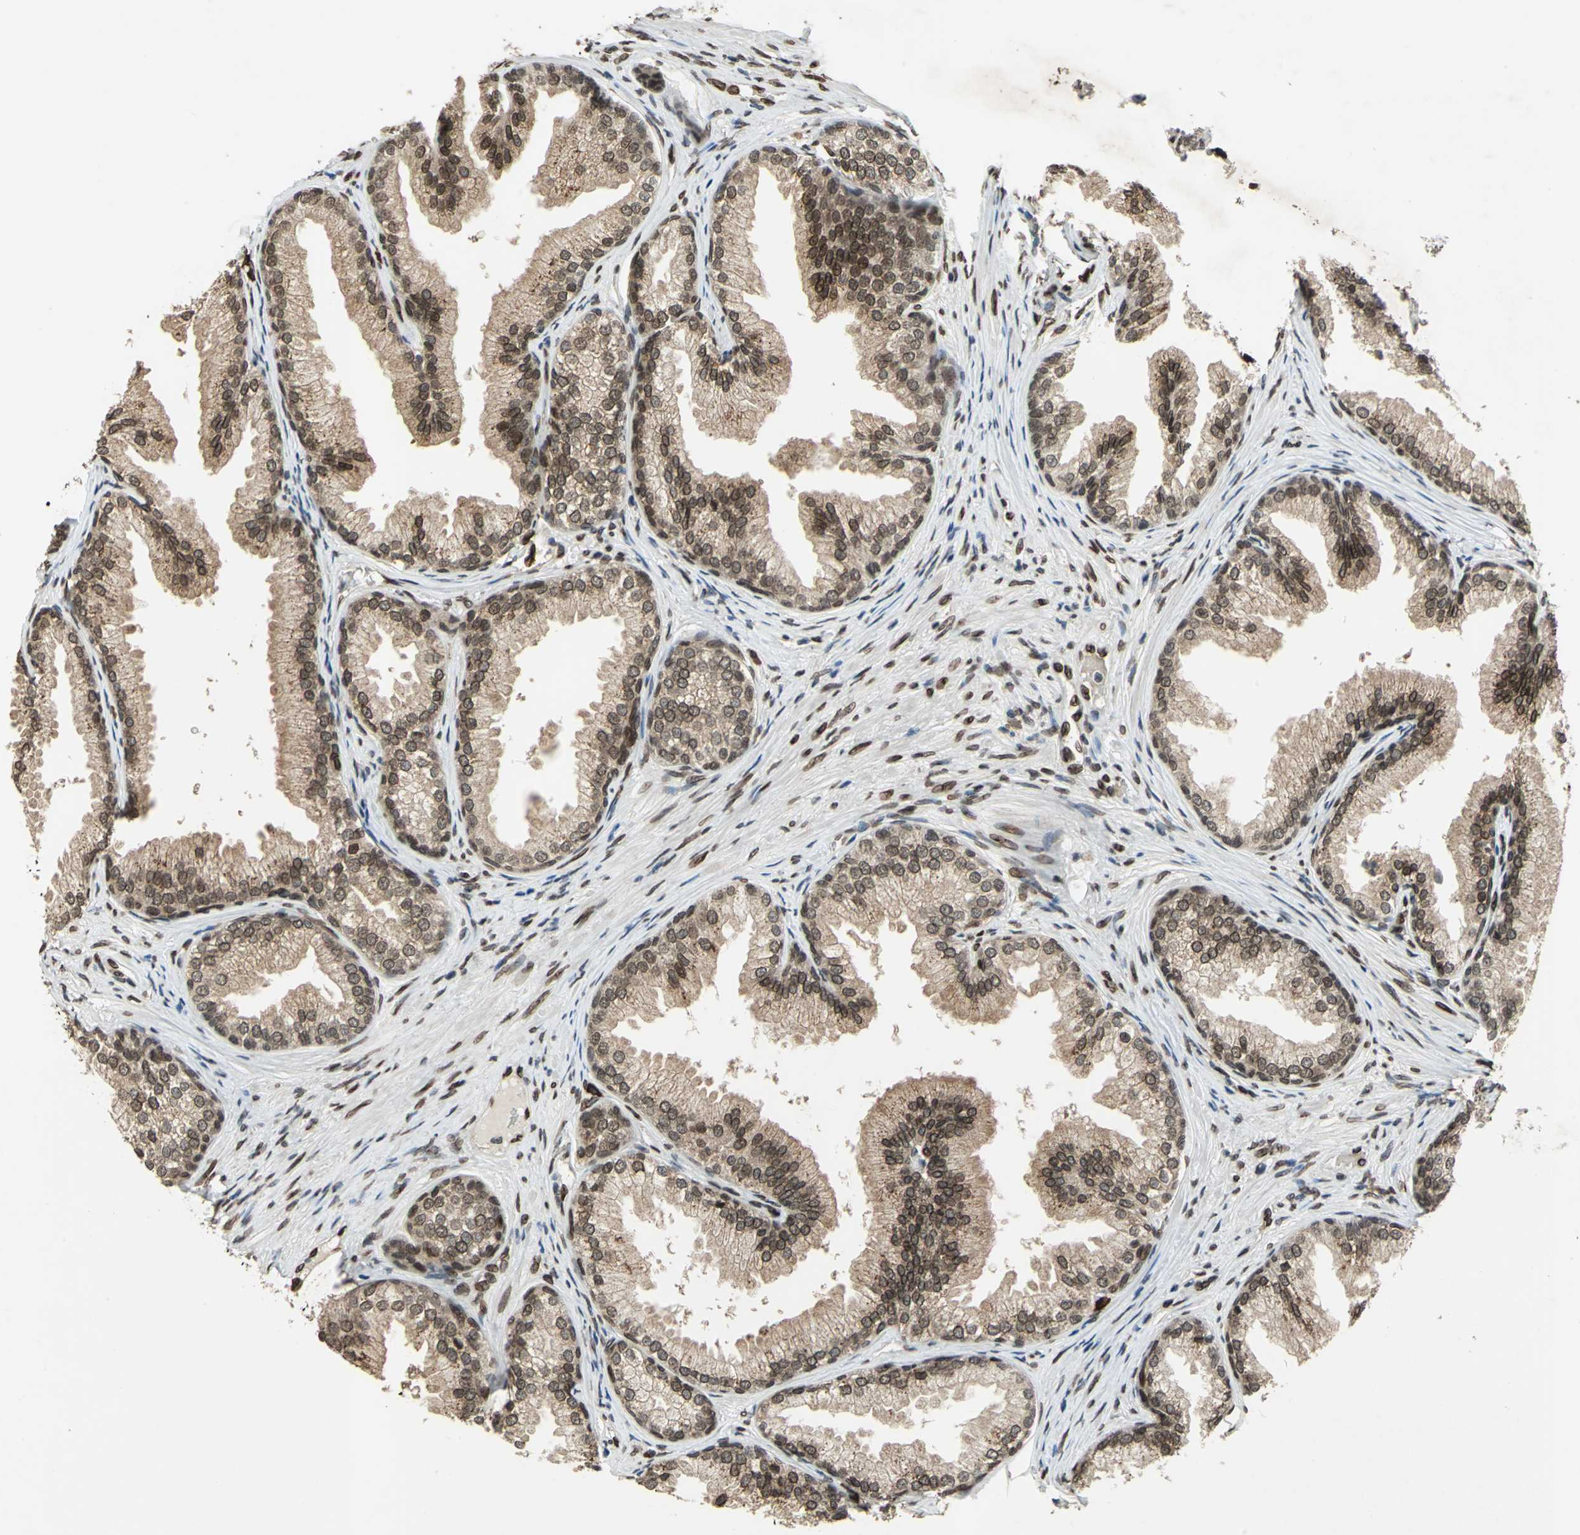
{"staining": {"intensity": "strong", "quantity": ">75%", "location": "cytoplasmic/membranous,nuclear"}, "tissue": "prostate", "cell_type": "Glandular cells", "image_type": "normal", "snomed": [{"axis": "morphology", "description": "Normal tissue, NOS"}, {"axis": "topography", "description": "Prostate"}], "caption": "DAB (3,3'-diaminobenzidine) immunohistochemical staining of normal human prostate shows strong cytoplasmic/membranous,nuclear protein expression in approximately >75% of glandular cells.", "gene": "ISY1", "patient": {"sex": "male", "age": 76}}